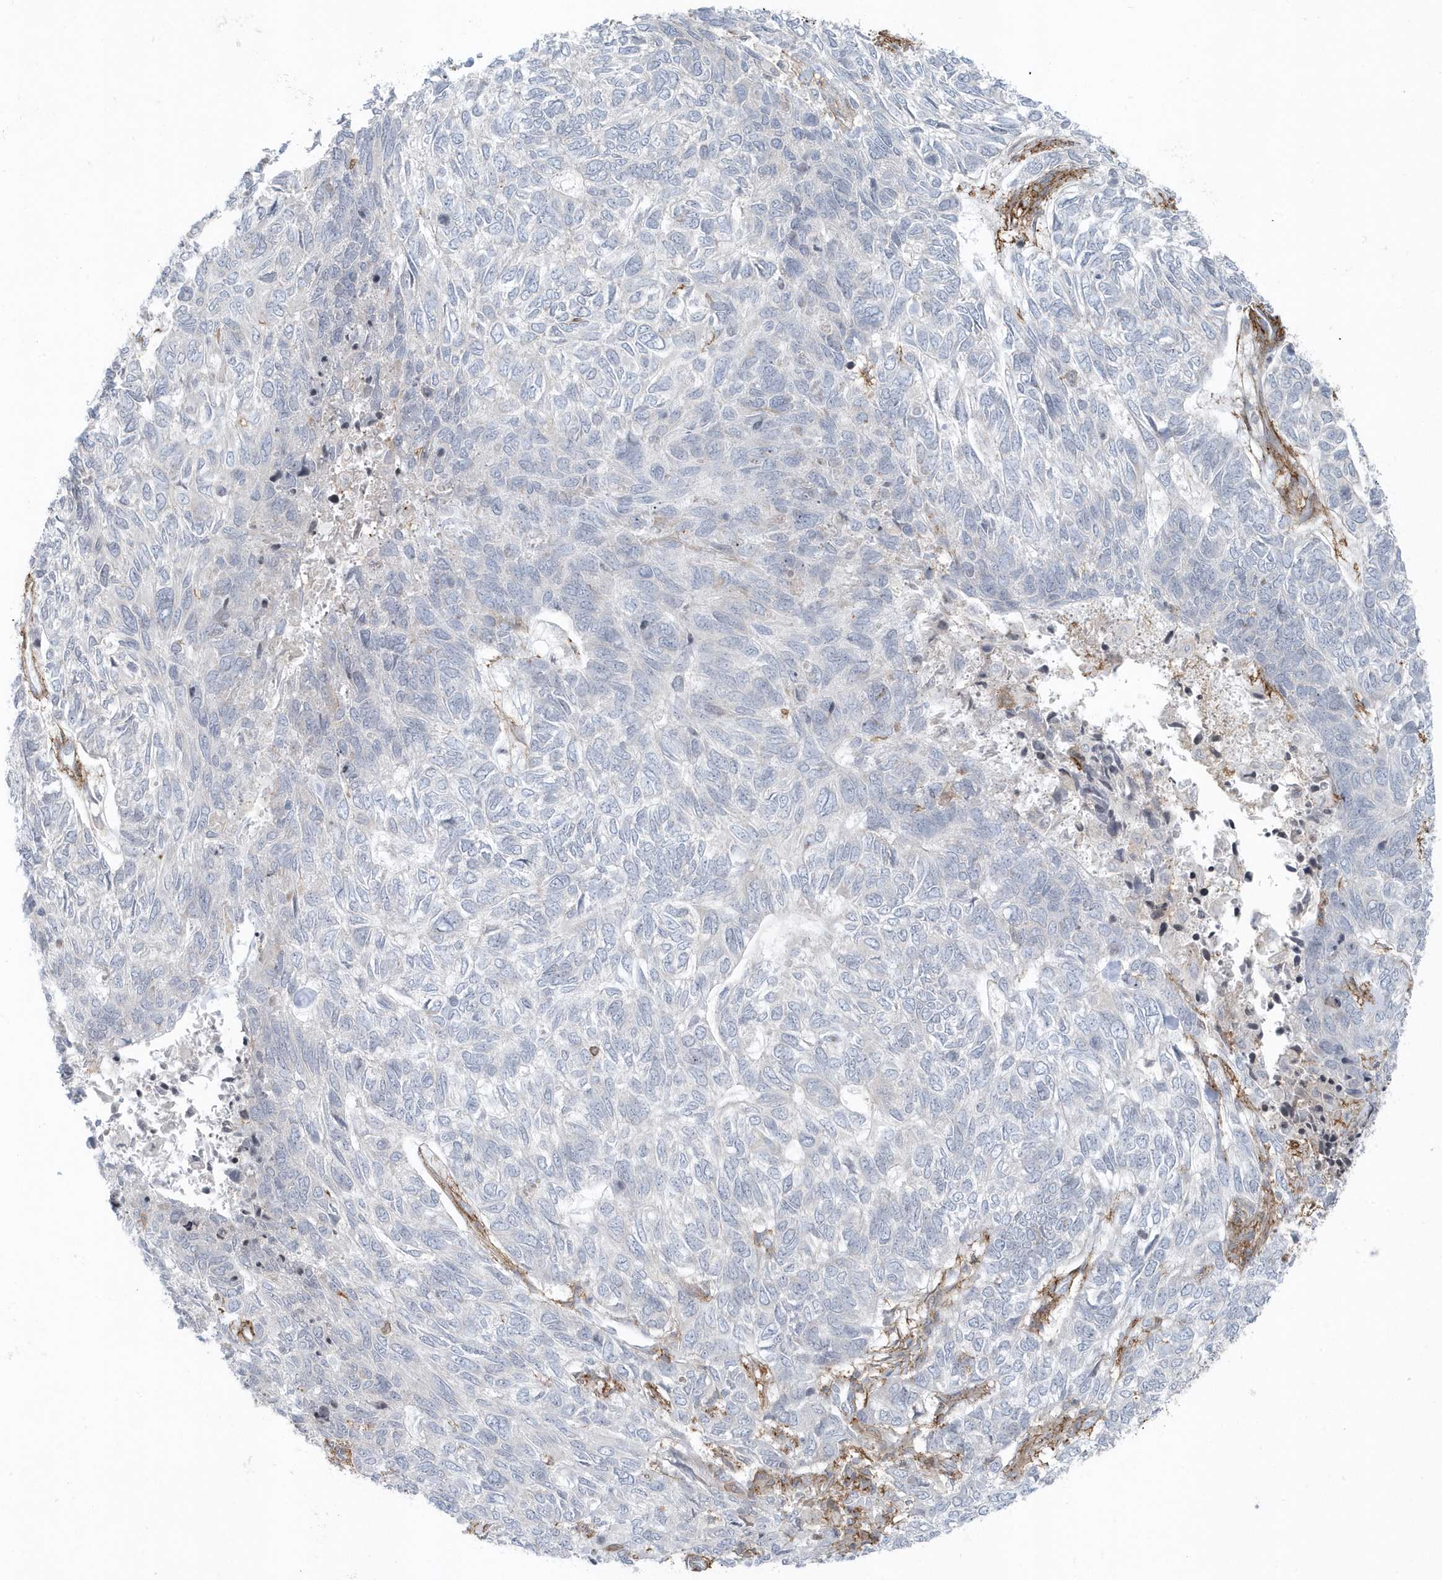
{"staining": {"intensity": "negative", "quantity": "none", "location": "none"}, "tissue": "skin cancer", "cell_type": "Tumor cells", "image_type": "cancer", "snomed": [{"axis": "morphology", "description": "Basal cell carcinoma"}, {"axis": "topography", "description": "Skin"}], "caption": "Immunohistochemistry (IHC) histopathology image of human skin basal cell carcinoma stained for a protein (brown), which demonstrates no staining in tumor cells.", "gene": "CACNB2", "patient": {"sex": "female", "age": 65}}